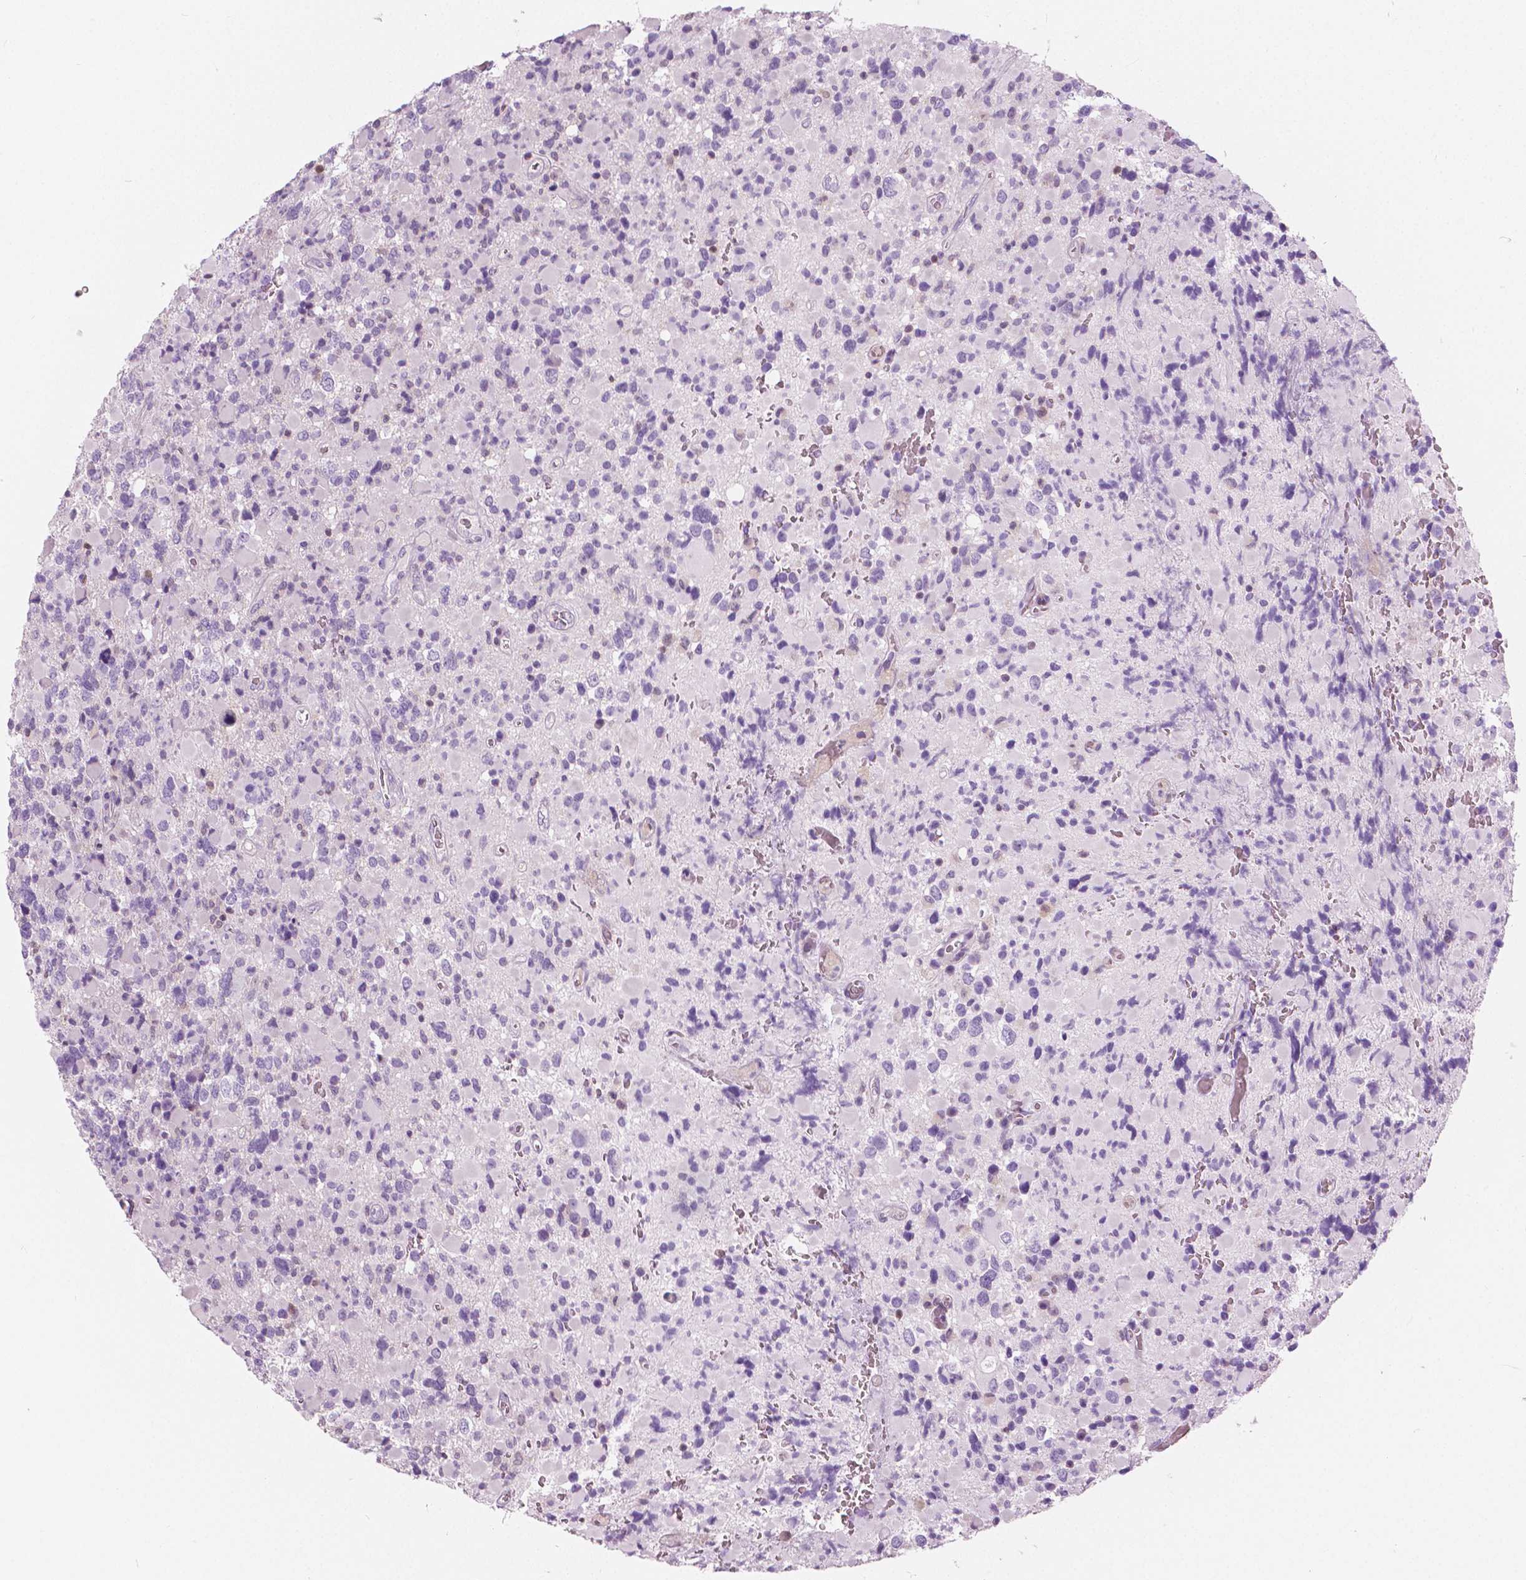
{"staining": {"intensity": "negative", "quantity": "none", "location": "none"}, "tissue": "glioma", "cell_type": "Tumor cells", "image_type": "cancer", "snomed": [{"axis": "morphology", "description": "Glioma, malignant, High grade"}, {"axis": "topography", "description": "Brain"}], "caption": "Image shows no protein expression in tumor cells of malignant glioma (high-grade) tissue. The staining was performed using DAB (3,3'-diaminobenzidine) to visualize the protein expression in brown, while the nuclei were stained in blue with hematoxylin (Magnification: 20x).", "gene": "GALM", "patient": {"sex": "female", "age": 40}}